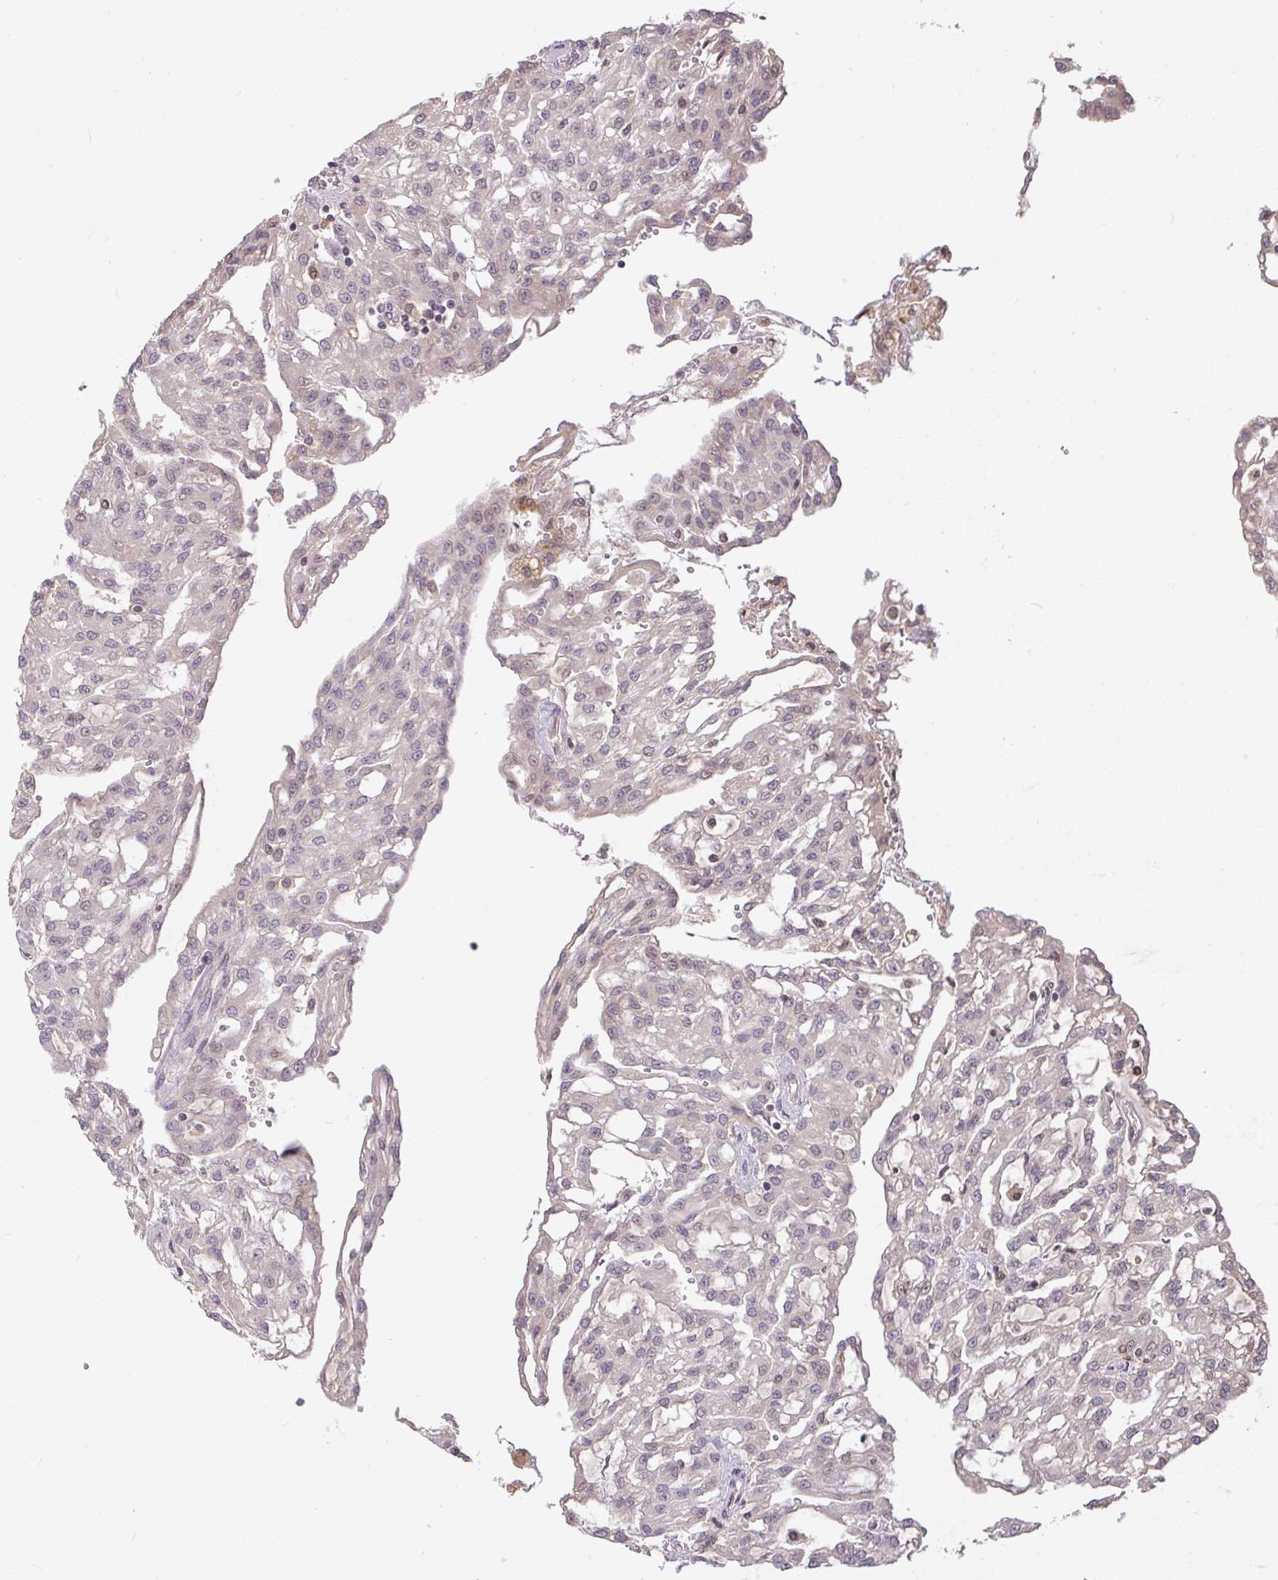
{"staining": {"intensity": "negative", "quantity": "none", "location": "none"}, "tissue": "renal cancer", "cell_type": "Tumor cells", "image_type": "cancer", "snomed": [{"axis": "morphology", "description": "Adenocarcinoma, NOS"}, {"axis": "topography", "description": "Kidney"}], "caption": "DAB immunohistochemical staining of renal cancer (adenocarcinoma) displays no significant staining in tumor cells. (DAB immunohistochemistry, high magnification).", "gene": "FCER1A", "patient": {"sex": "male", "age": 63}}